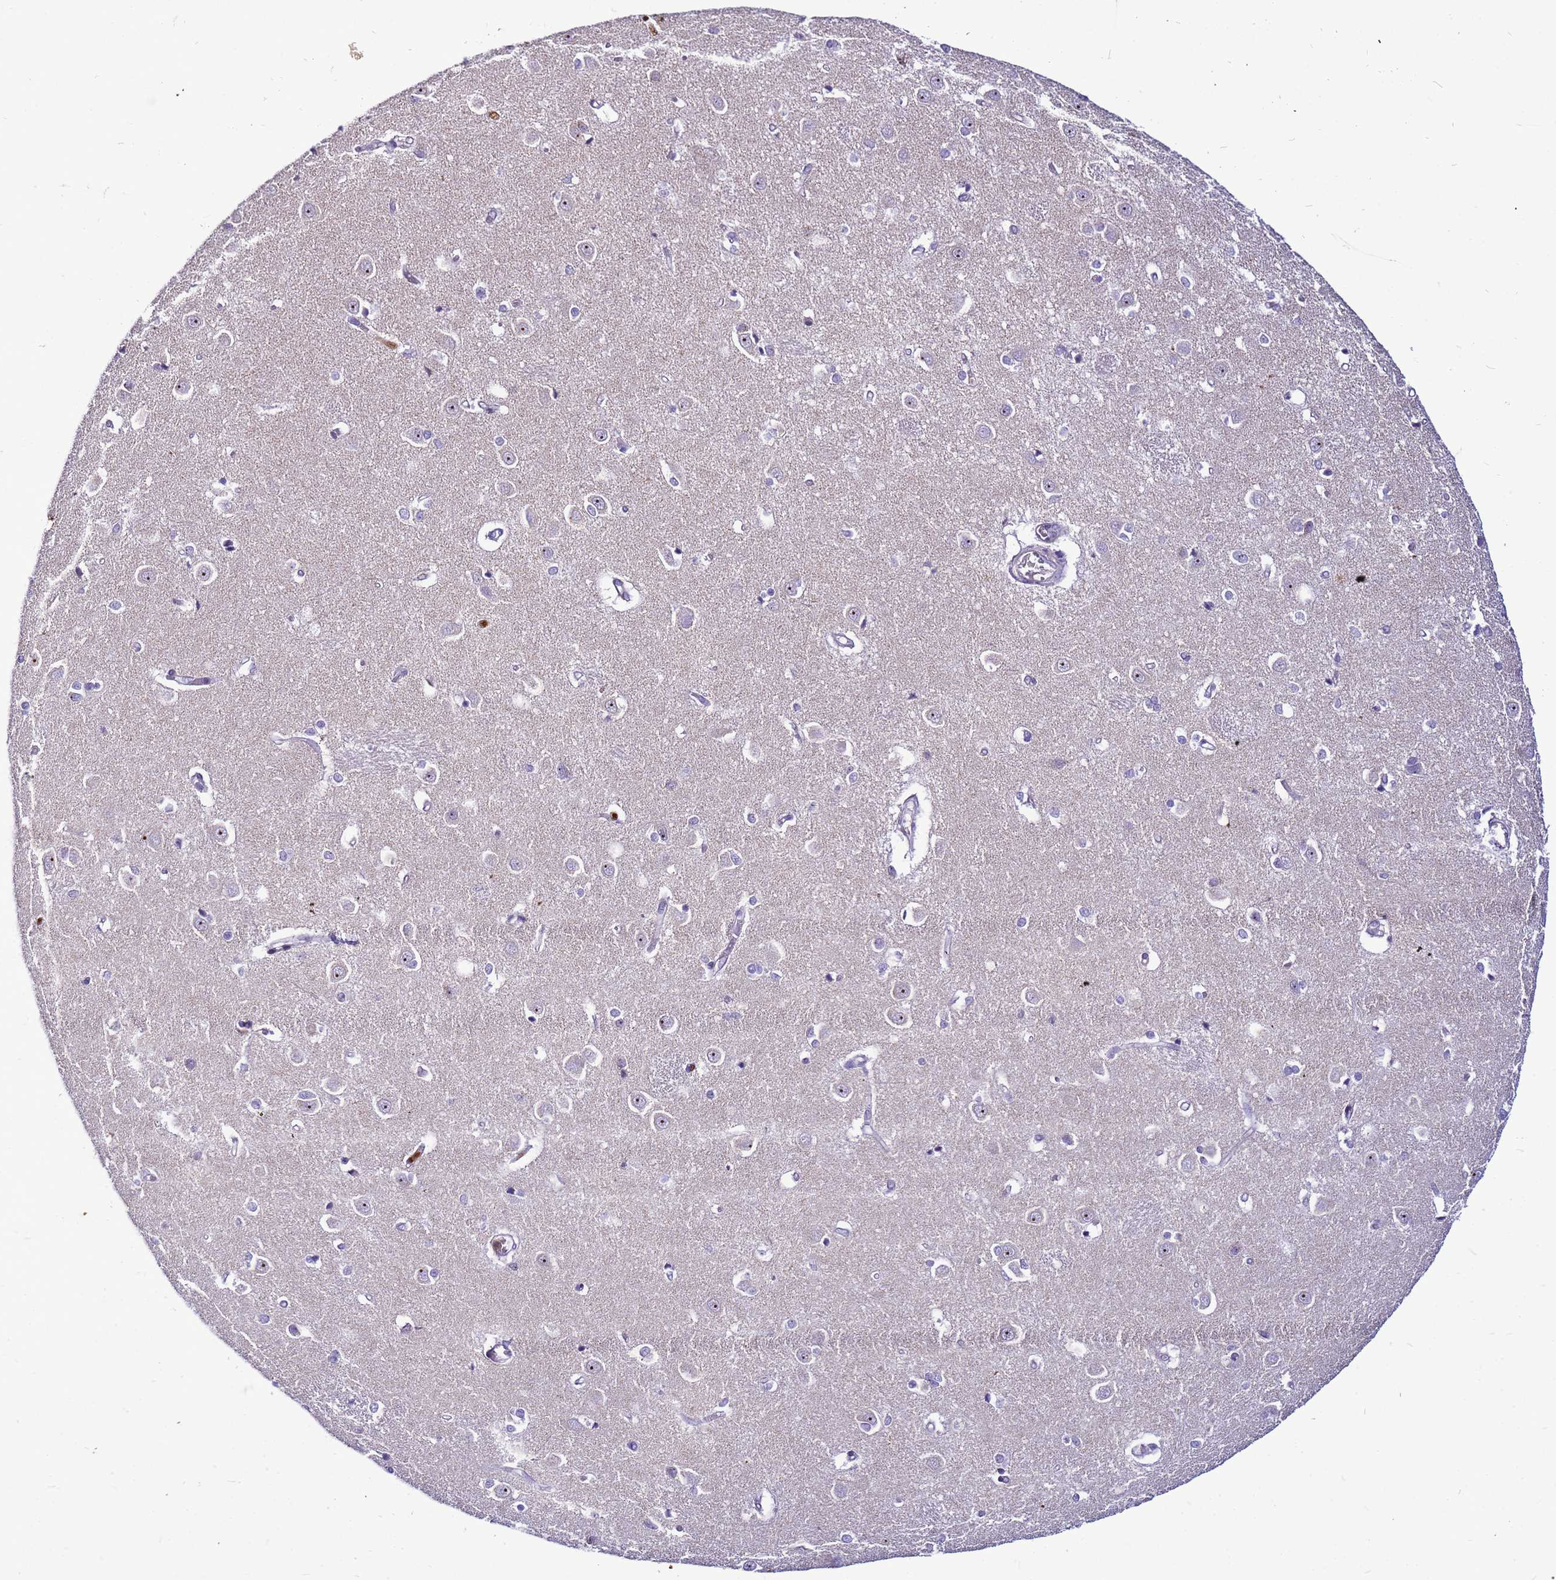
{"staining": {"intensity": "negative", "quantity": "none", "location": "none"}, "tissue": "caudate", "cell_type": "Glial cells", "image_type": "normal", "snomed": [{"axis": "morphology", "description": "Normal tissue, NOS"}, {"axis": "topography", "description": "Lateral ventricle wall"}], "caption": "The image exhibits no significant expression in glial cells of caudate. (Brightfield microscopy of DAB (3,3'-diaminobenzidine) immunohistochemistry at high magnification).", "gene": "VPS4B", "patient": {"sex": "male", "age": 37}}